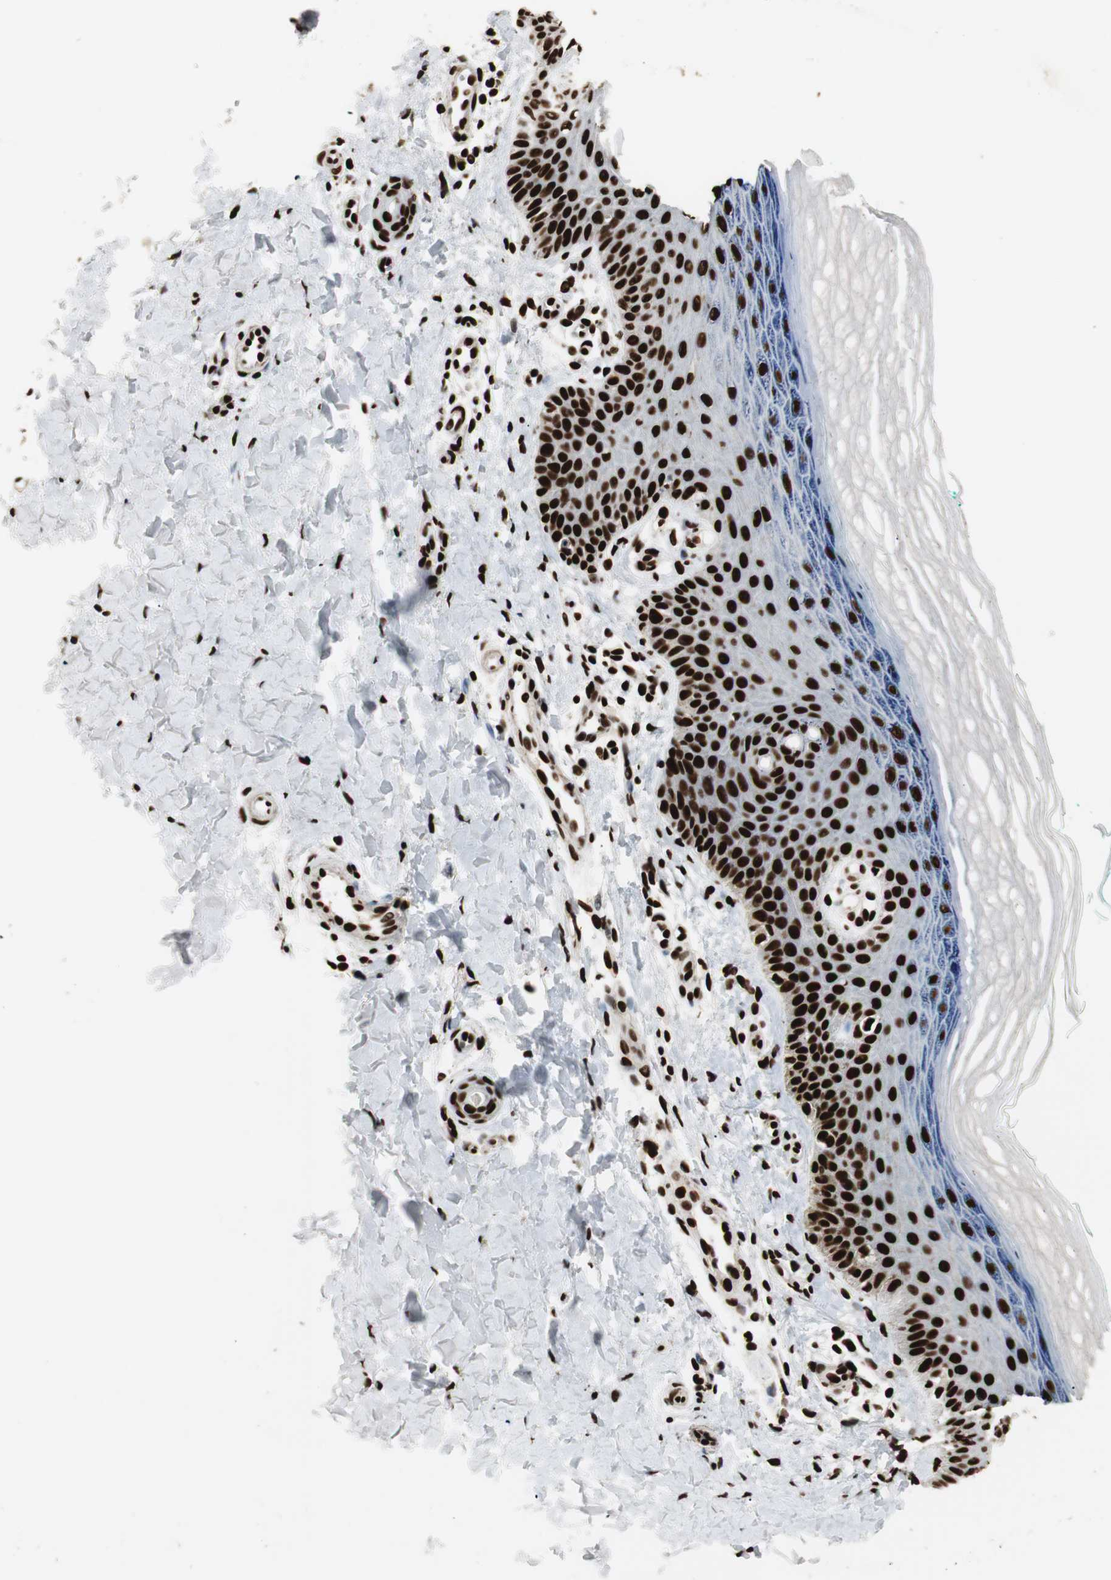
{"staining": {"intensity": "strong", "quantity": ">75%", "location": "nuclear"}, "tissue": "skin", "cell_type": "Fibroblasts", "image_type": "normal", "snomed": [{"axis": "morphology", "description": "Normal tissue, NOS"}, {"axis": "topography", "description": "Skin"}], "caption": "Normal skin demonstrates strong nuclear expression in approximately >75% of fibroblasts, visualized by immunohistochemistry. The staining was performed using DAB to visualize the protein expression in brown, while the nuclei were stained in blue with hematoxylin (Magnification: 20x).", "gene": "MTA2", "patient": {"sex": "male", "age": 26}}